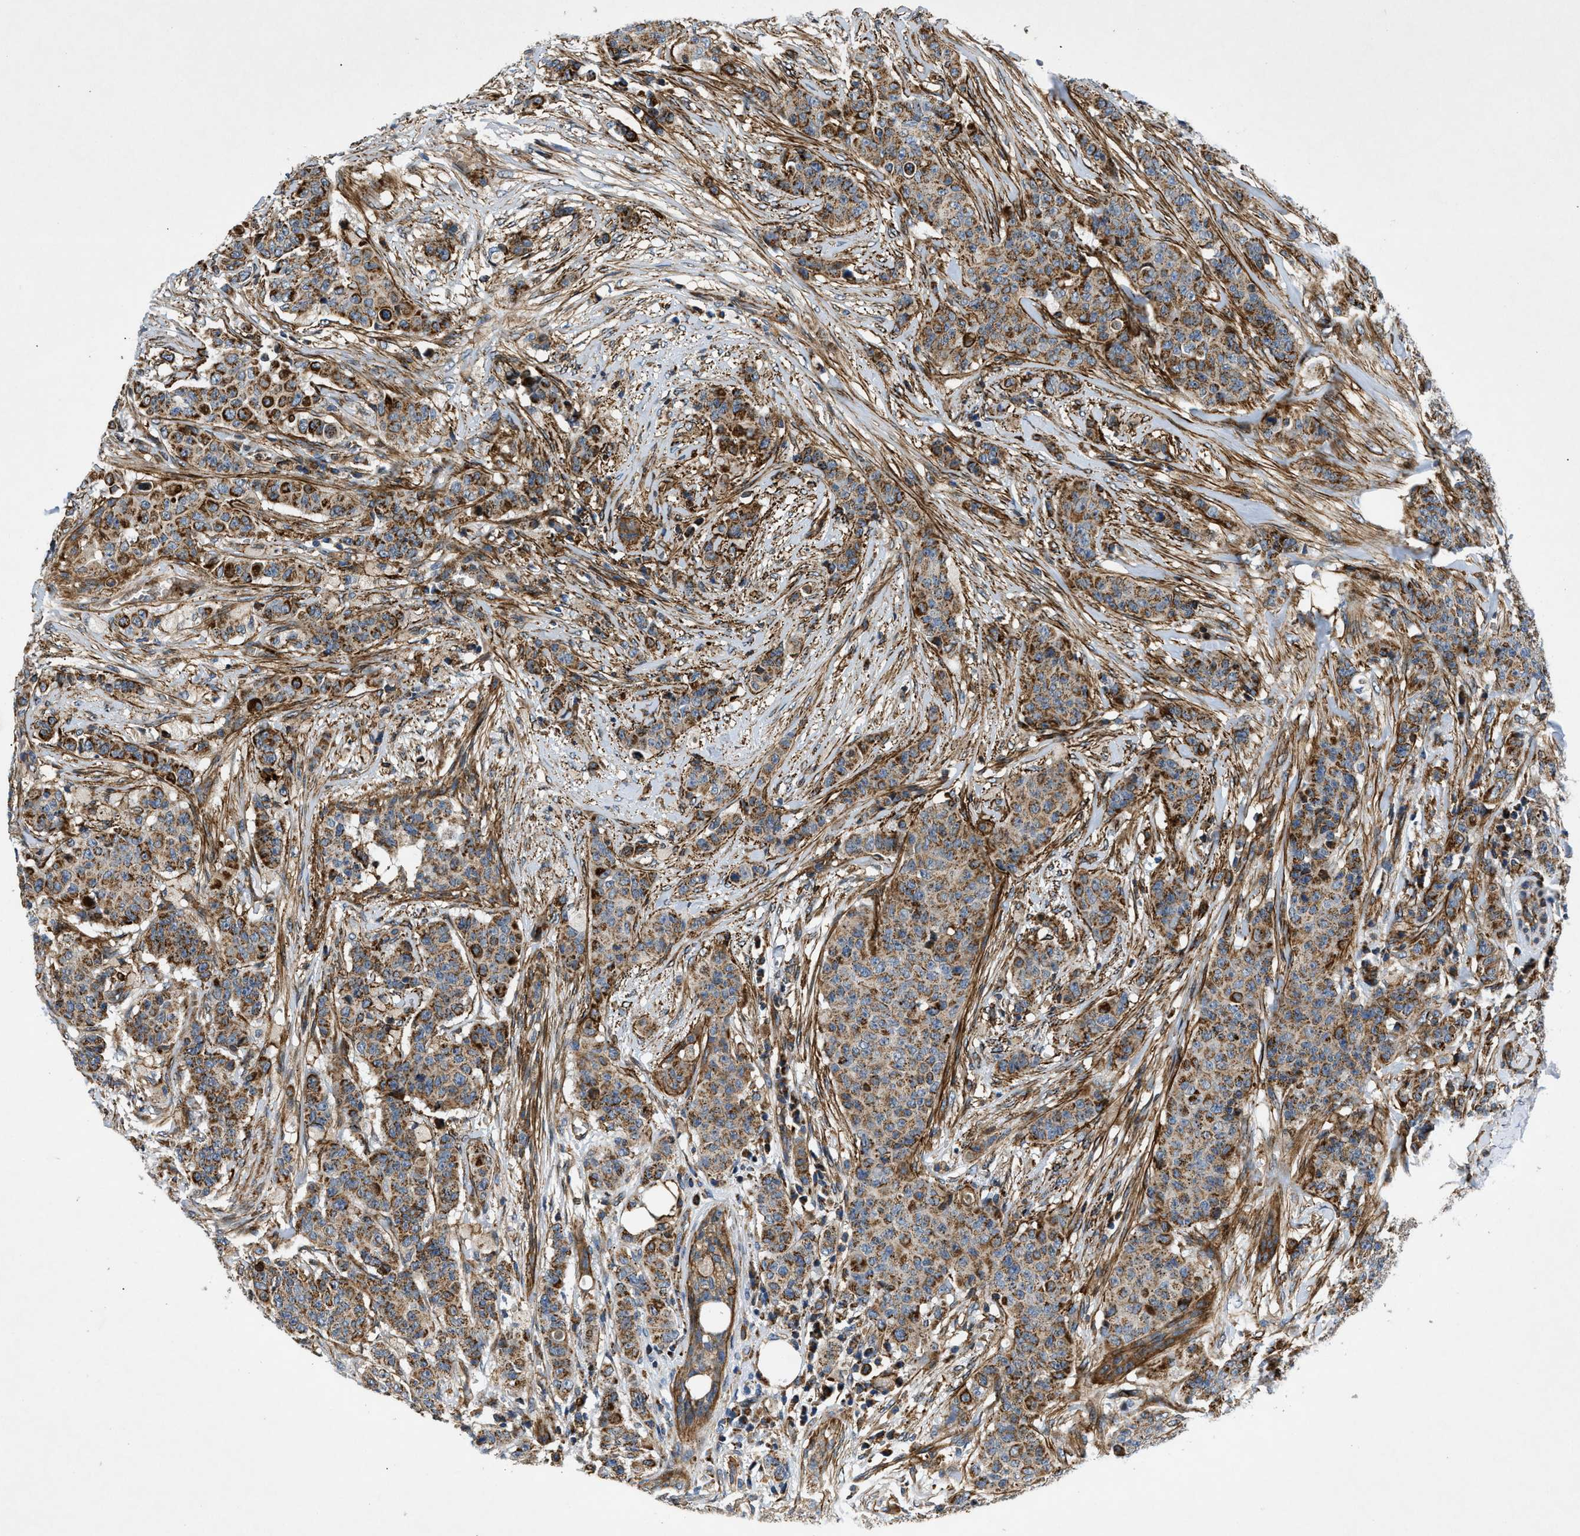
{"staining": {"intensity": "strong", "quantity": ">75%", "location": "cytoplasmic/membranous"}, "tissue": "breast cancer", "cell_type": "Tumor cells", "image_type": "cancer", "snomed": [{"axis": "morphology", "description": "Normal tissue, NOS"}, {"axis": "morphology", "description": "Duct carcinoma"}, {"axis": "topography", "description": "Breast"}], "caption": "Human intraductal carcinoma (breast) stained for a protein (brown) exhibits strong cytoplasmic/membranous positive expression in approximately >75% of tumor cells.", "gene": "DHODH", "patient": {"sex": "female", "age": 40}}